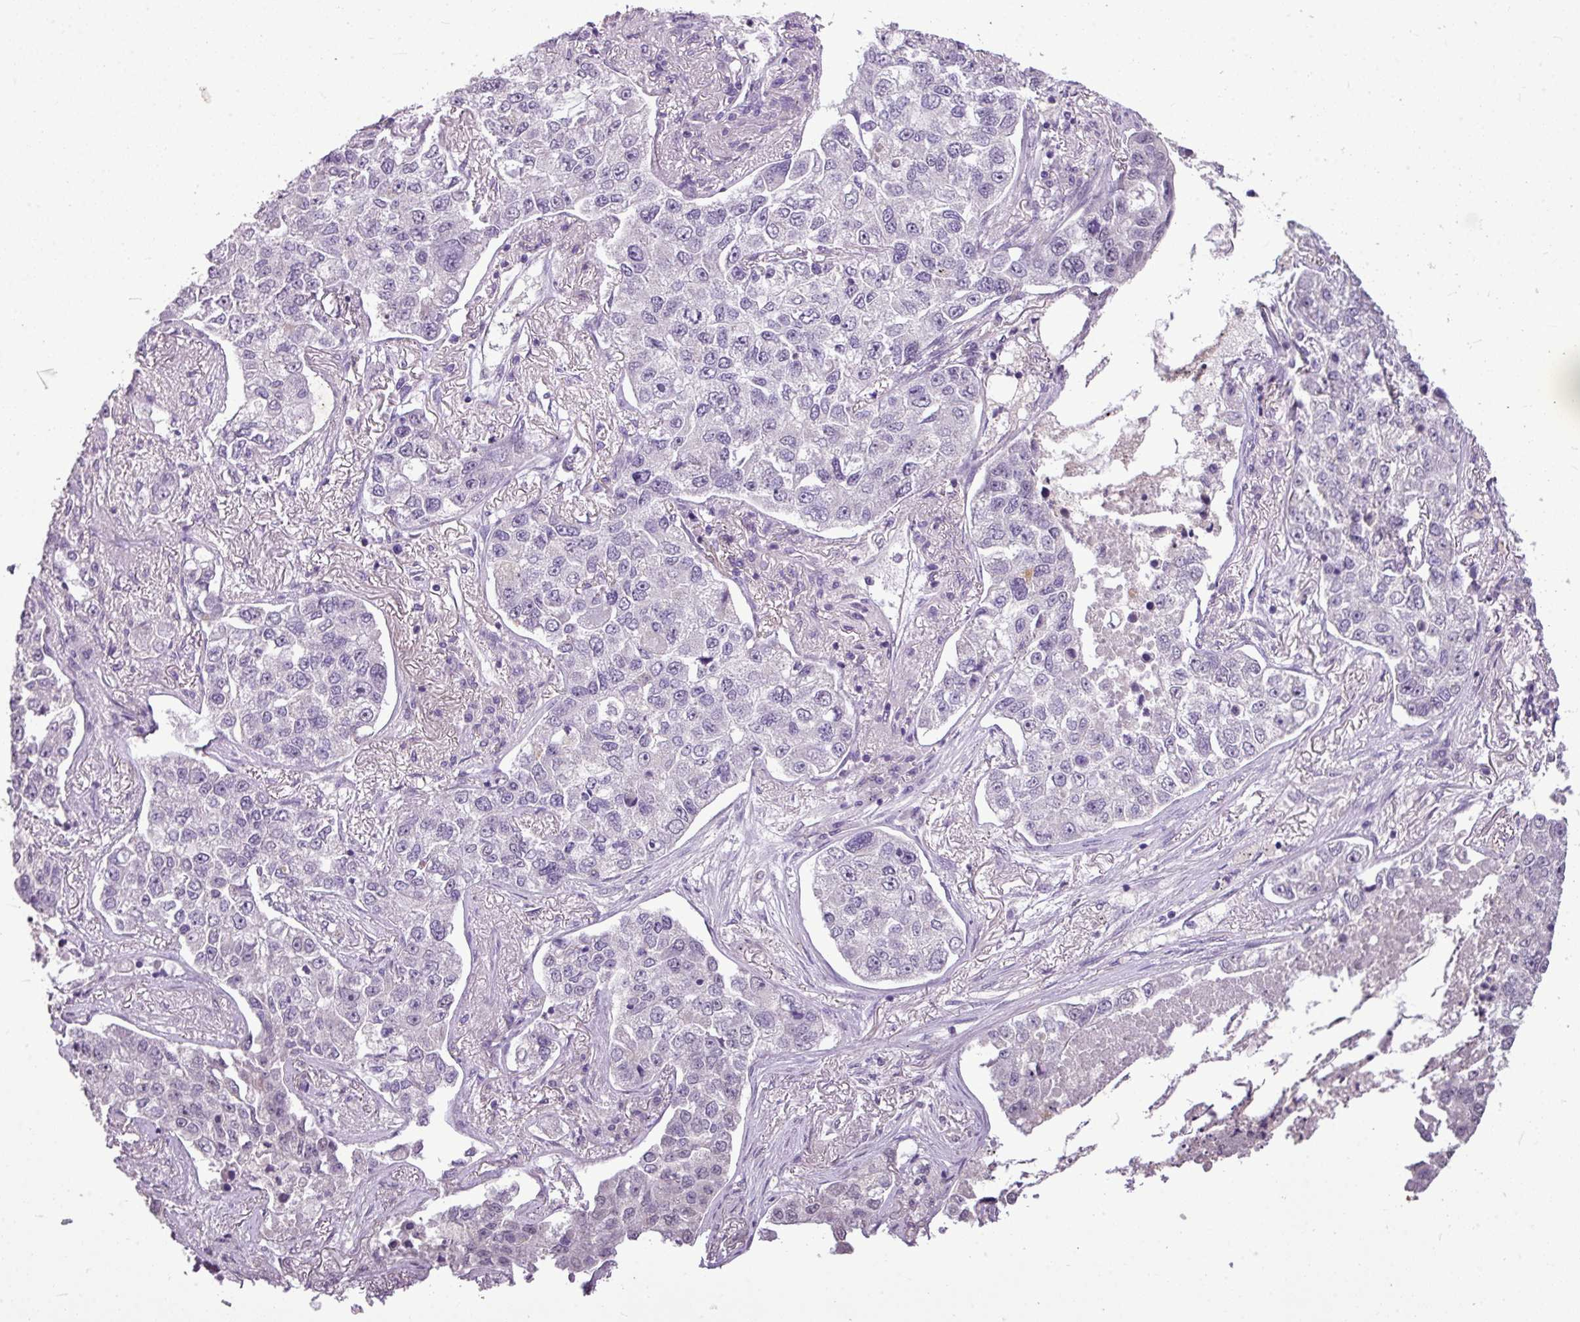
{"staining": {"intensity": "negative", "quantity": "none", "location": "none"}, "tissue": "lung cancer", "cell_type": "Tumor cells", "image_type": "cancer", "snomed": [{"axis": "morphology", "description": "Adenocarcinoma, NOS"}, {"axis": "topography", "description": "Lung"}], "caption": "Immunohistochemistry (IHC) of lung adenocarcinoma reveals no positivity in tumor cells. (Stains: DAB immunohistochemistry (IHC) with hematoxylin counter stain, Microscopy: brightfield microscopy at high magnification).", "gene": "ALDH2", "patient": {"sex": "male", "age": 49}}